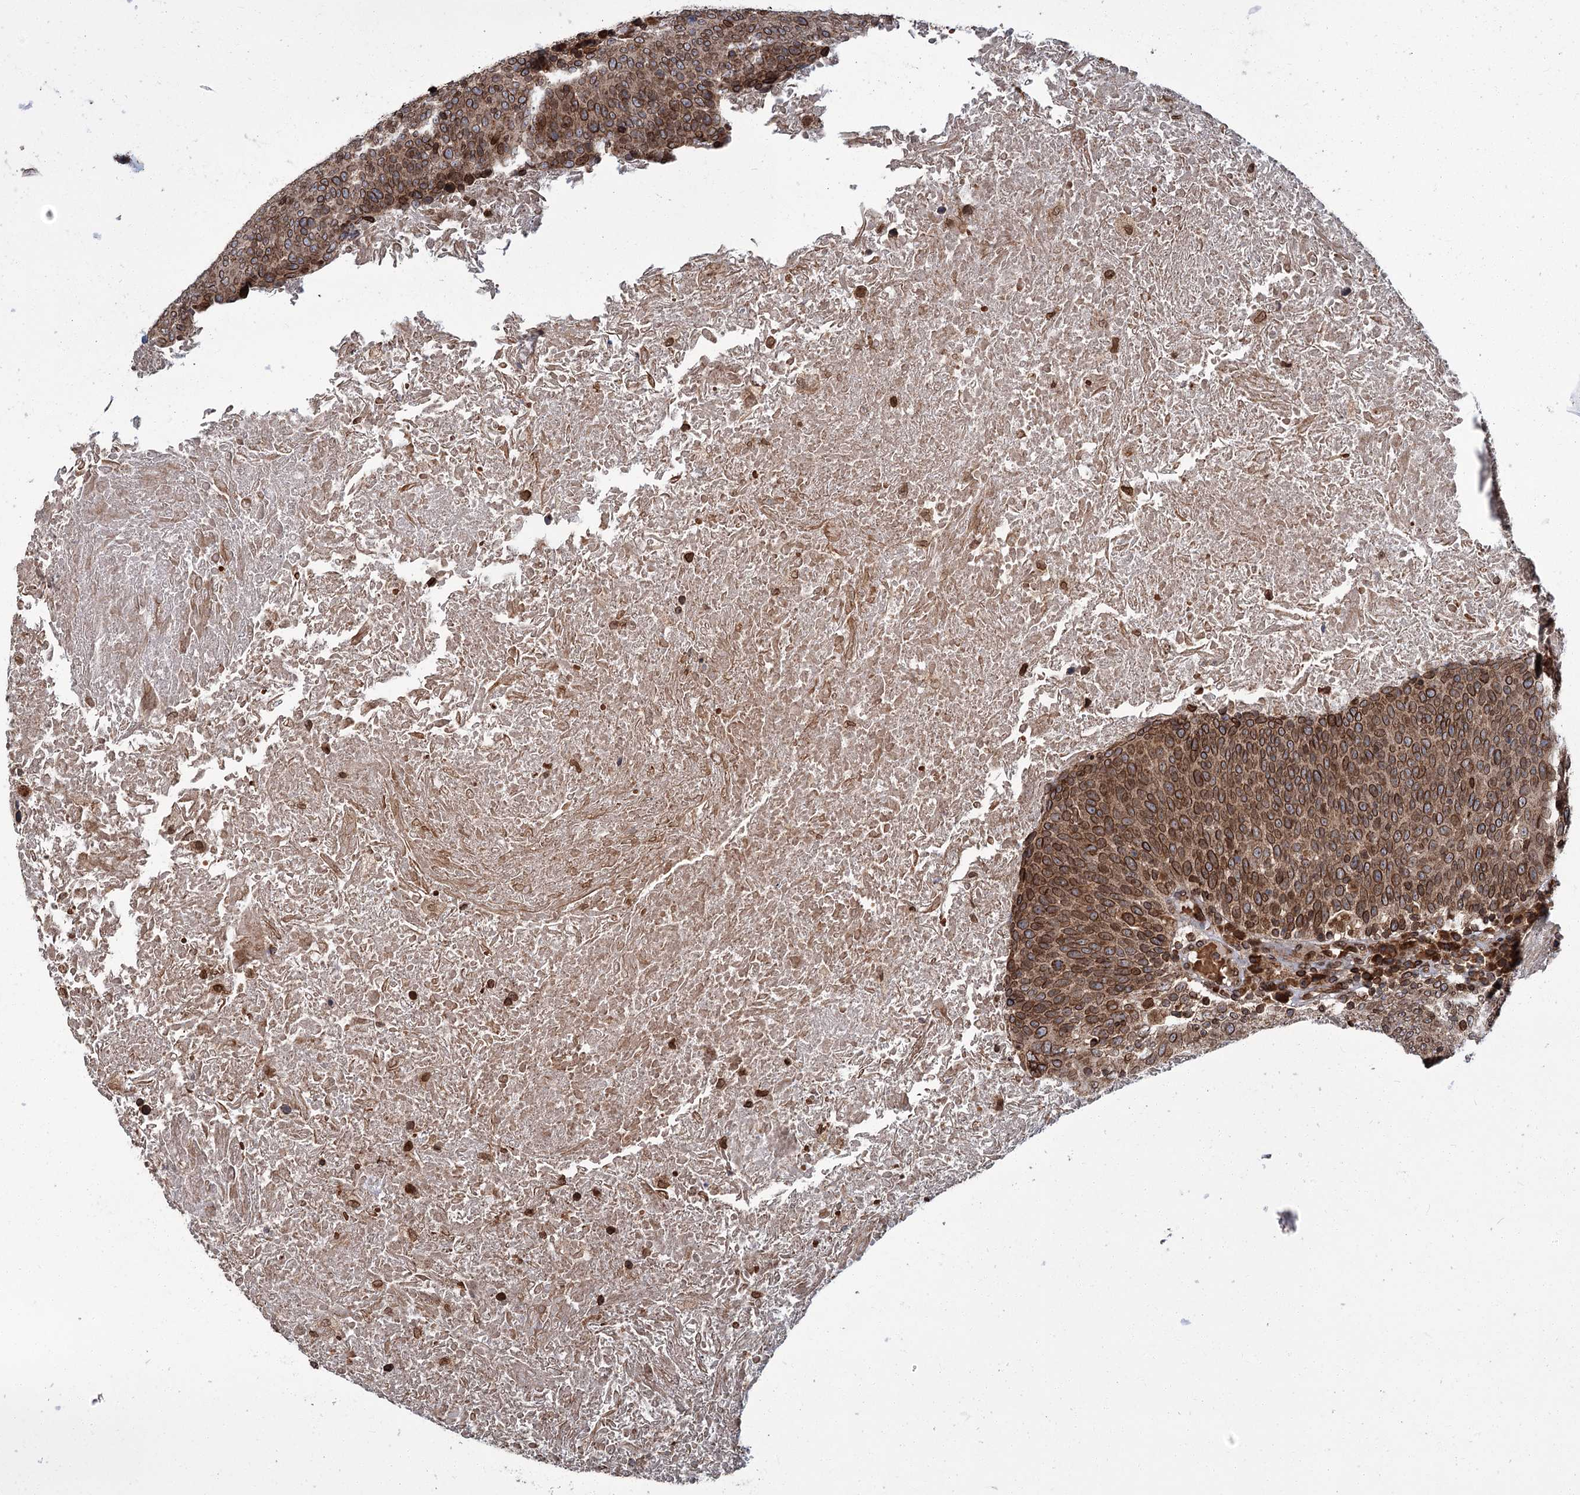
{"staining": {"intensity": "moderate", "quantity": ">75%", "location": "cytoplasmic/membranous,nuclear"}, "tissue": "head and neck cancer", "cell_type": "Tumor cells", "image_type": "cancer", "snomed": [{"axis": "morphology", "description": "Squamous cell carcinoma, NOS"}, {"axis": "morphology", "description": "Squamous cell carcinoma, metastatic, NOS"}, {"axis": "topography", "description": "Lymph node"}, {"axis": "topography", "description": "Head-Neck"}], "caption": "Head and neck cancer (squamous cell carcinoma) stained for a protein reveals moderate cytoplasmic/membranous and nuclear positivity in tumor cells.", "gene": "CFAP46", "patient": {"sex": "male", "age": 62}}